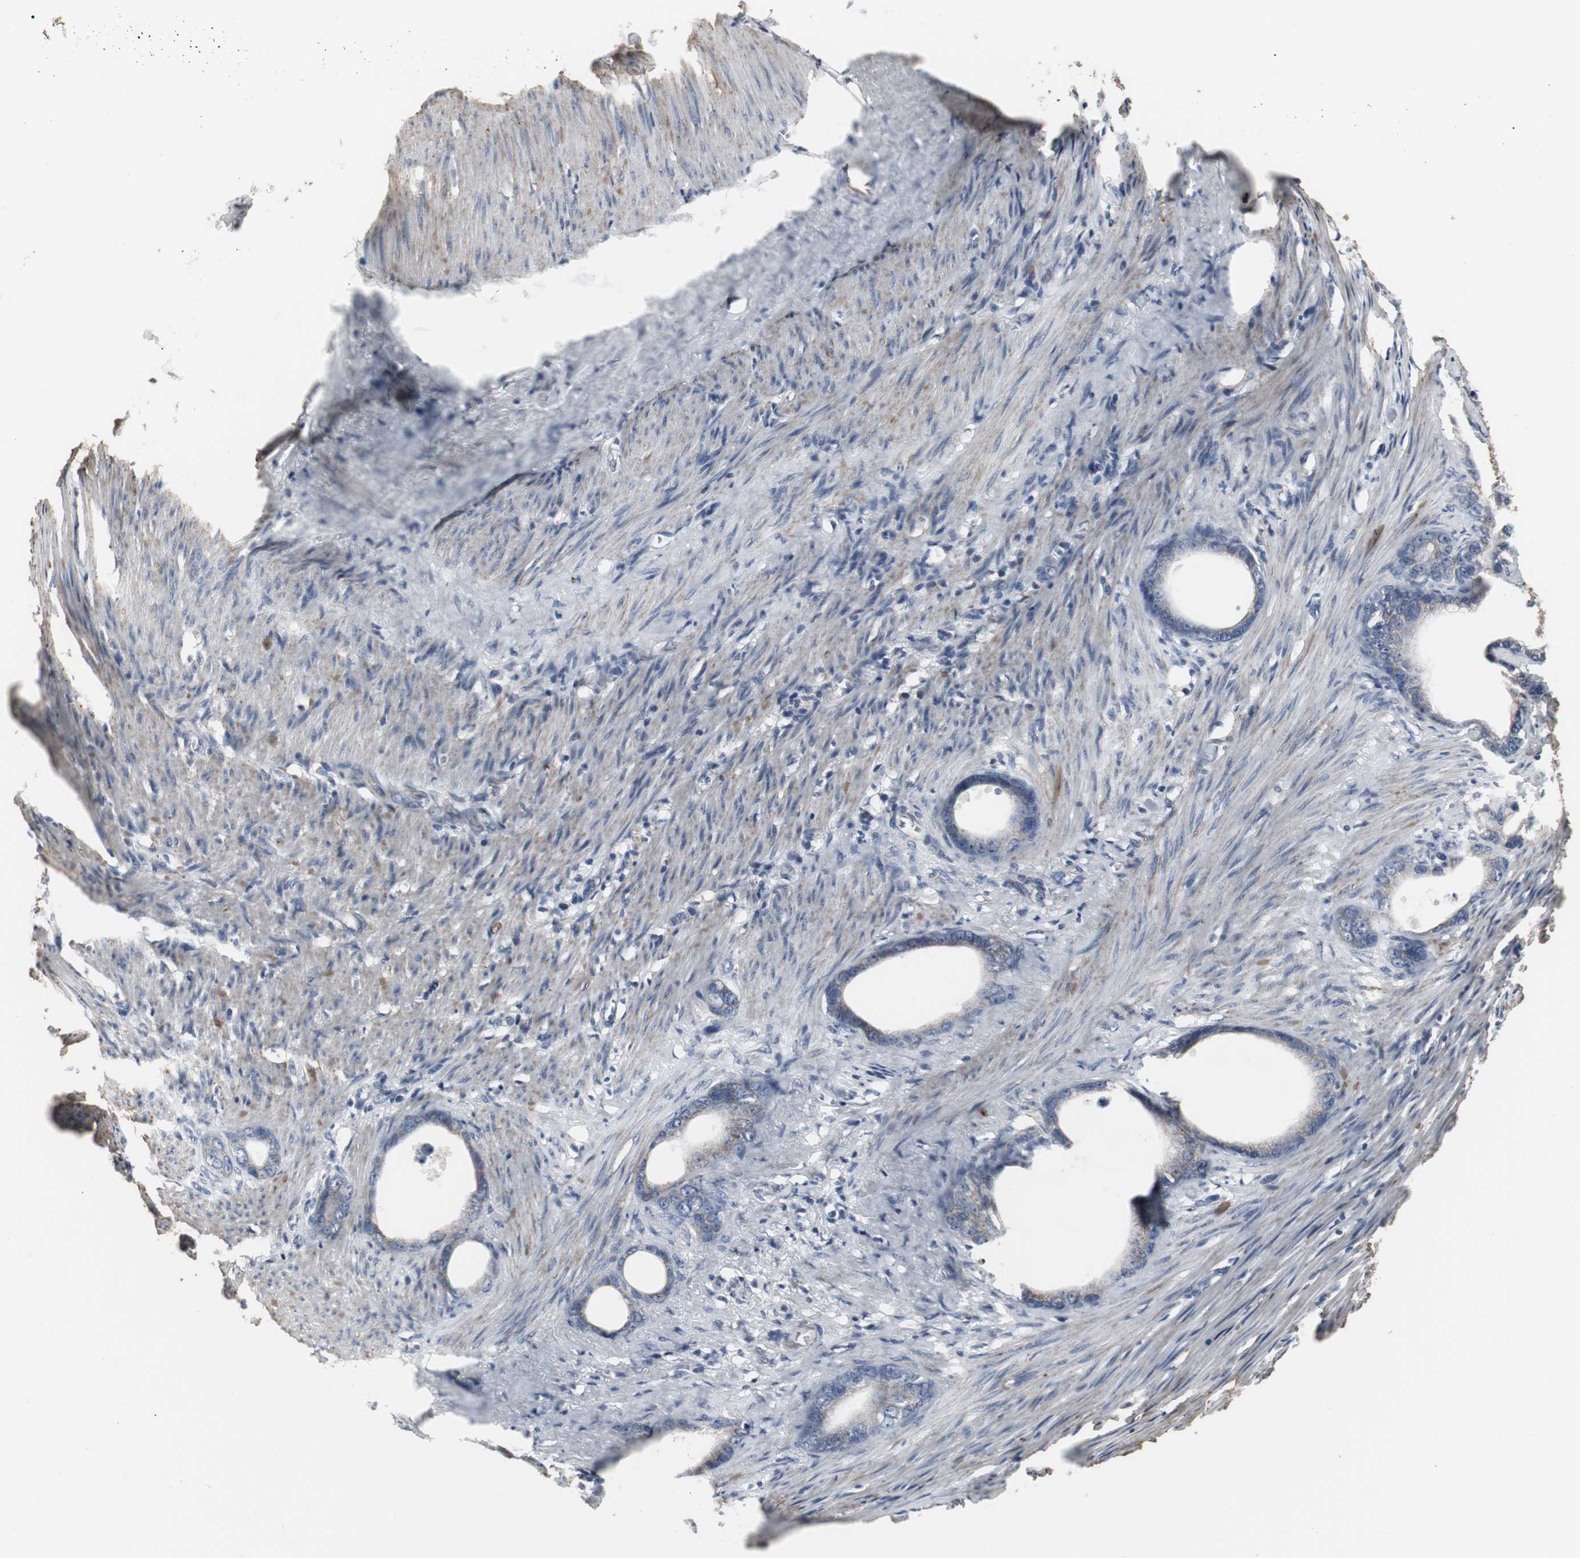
{"staining": {"intensity": "weak", "quantity": "25%-75%", "location": "cytoplasmic/membranous"}, "tissue": "stomach cancer", "cell_type": "Tumor cells", "image_type": "cancer", "snomed": [{"axis": "morphology", "description": "Adenocarcinoma, NOS"}, {"axis": "topography", "description": "Stomach"}], "caption": "The histopathology image exhibits staining of stomach cancer, revealing weak cytoplasmic/membranous protein positivity (brown color) within tumor cells. Using DAB (3,3'-diaminobenzidine) (brown) and hematoxylin (blue) stains, captured at high magnification using brightfield microscopy.", "gene": "ACAA1", "patient": {"sex": "female", "age": 75}}